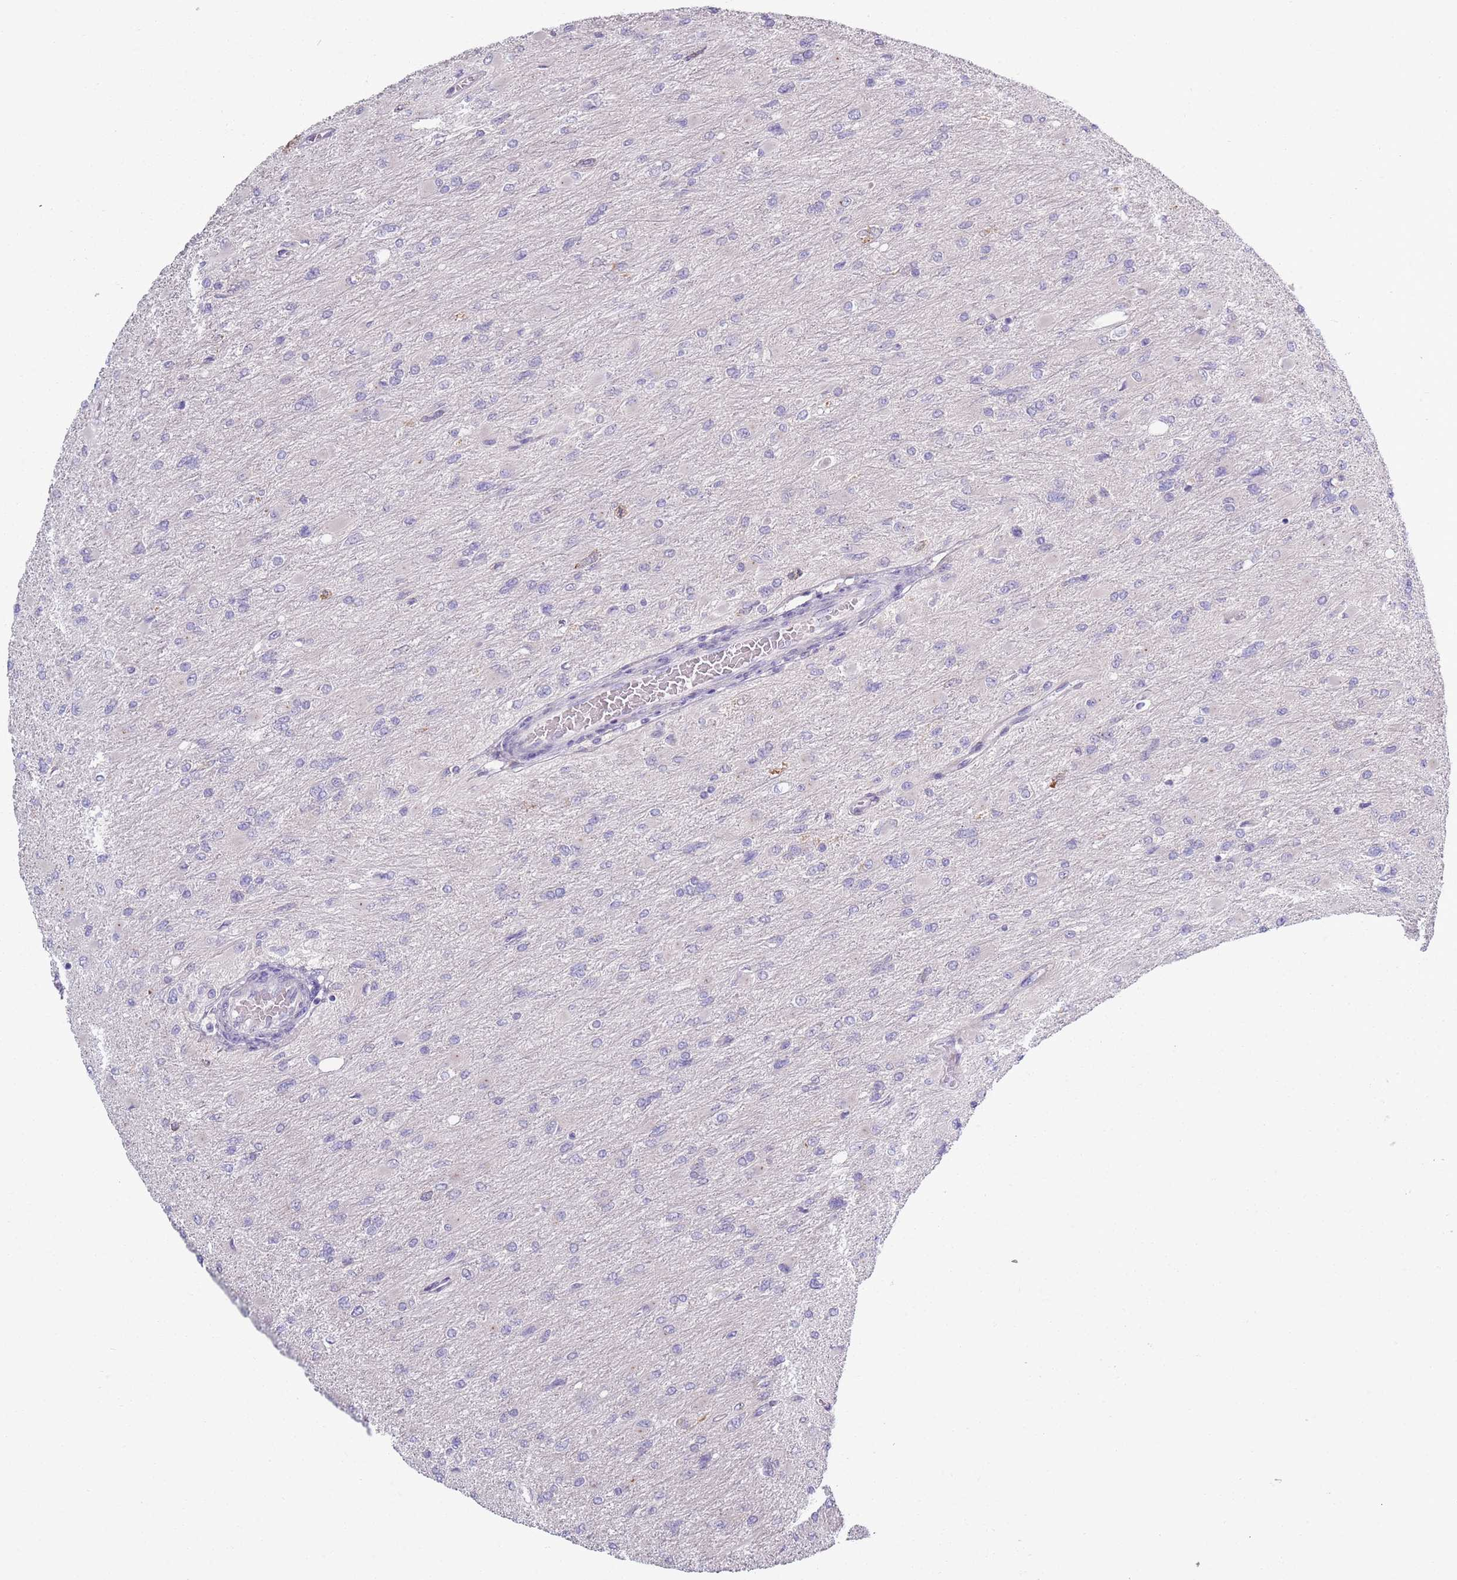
{"staining": {"intensity": "negative", "quantity": "none", "location": "none"}, "tissue": "glioma", "cell_type": "Tumor cells", "image_type": "cancer", "snomed": [{"axis": "morphology", "description": "Glioma, malignant, High grade"}, {"axis": "topography", "description": "Cerebral cortex"}], "caption": "There is no significant staining in tumor cells of glioma. Nuclei are stained in blue.", "gene": "LTB", "patient": {"sex": "female", "age": 36}}